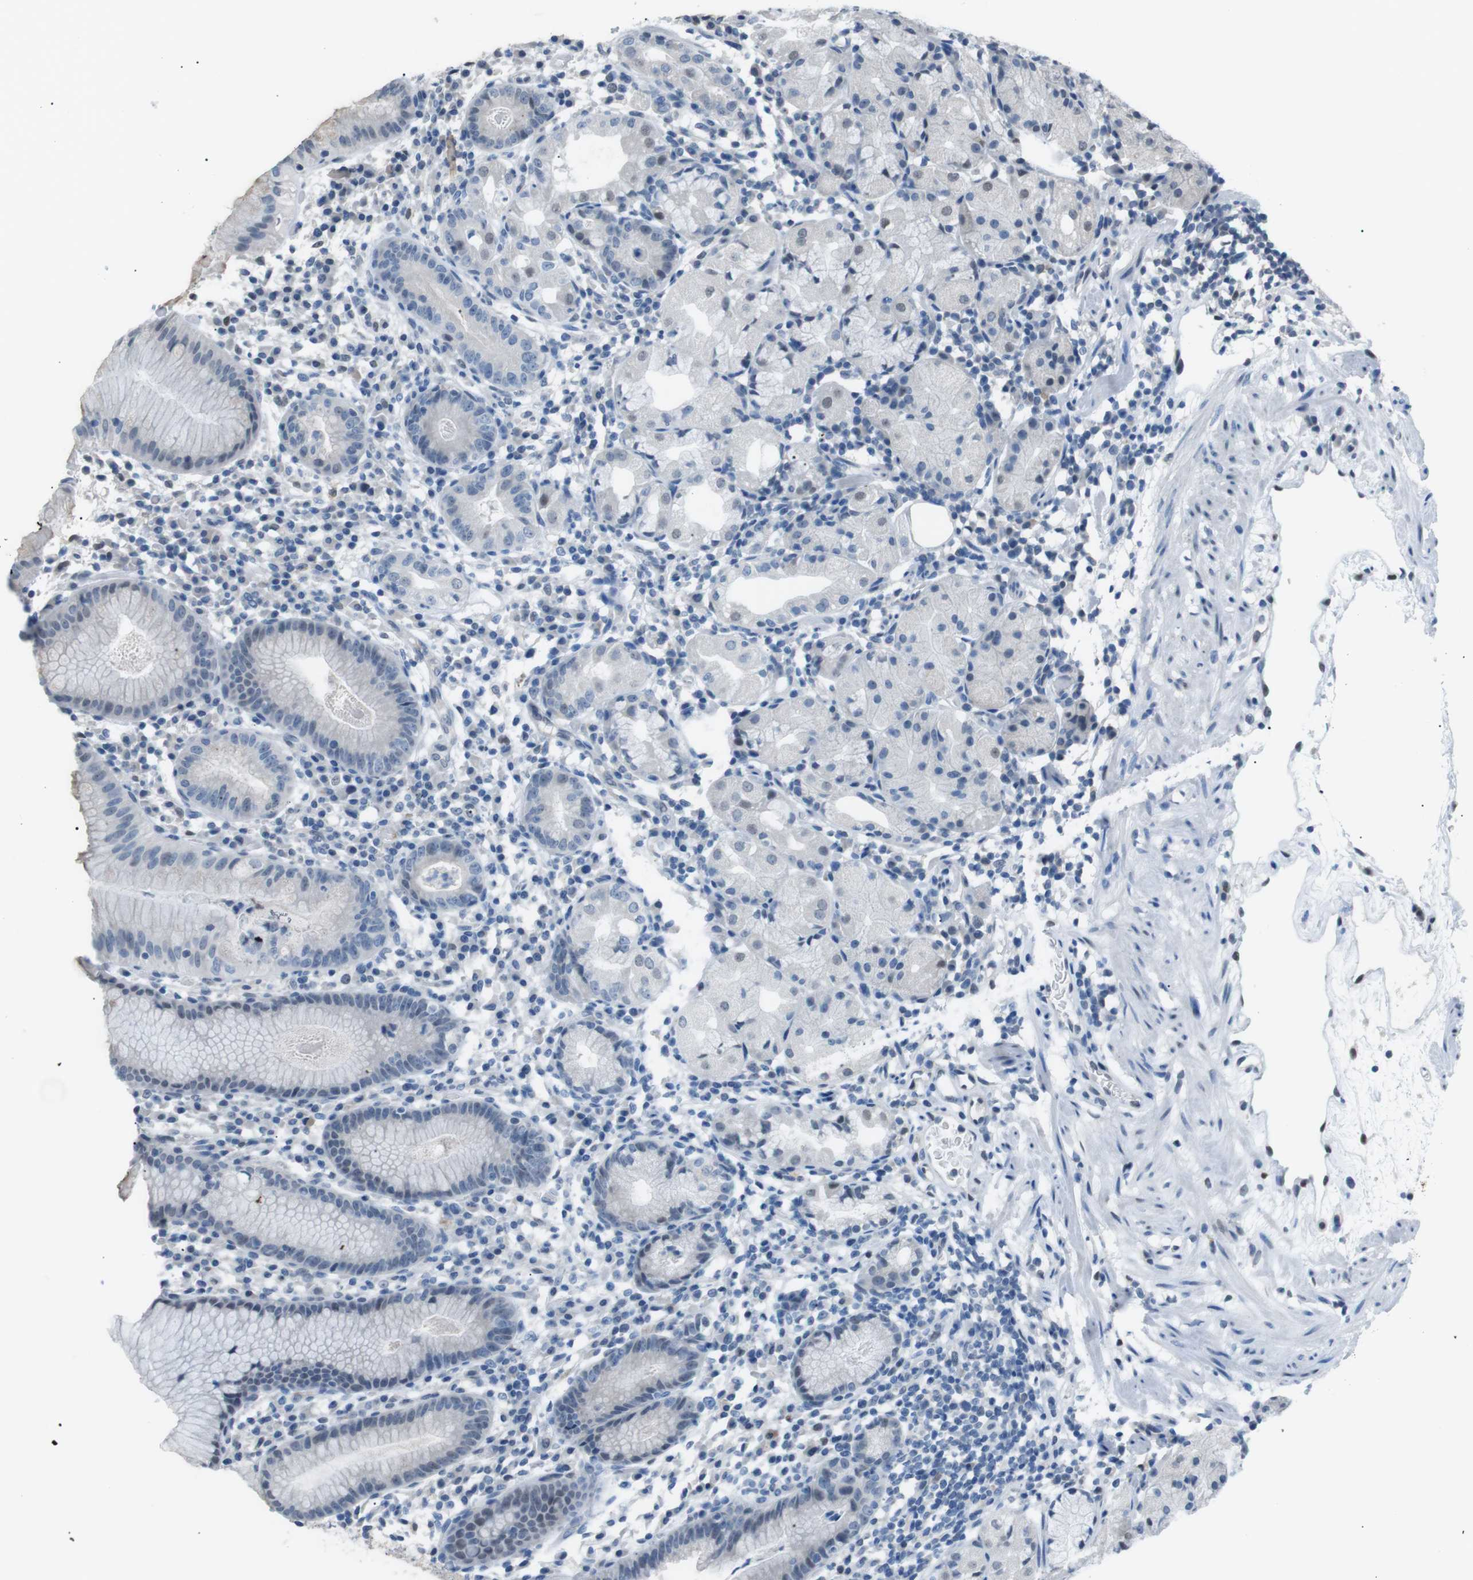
{"staining": {"intensity": "negative", "quantity": "none", "location": "none"}, "tissue": "stomach", "cell_type": "Glandular cells", "image_type": "normal", "snomed": [{"axis": "morphology", "description": "Normal tissue, NOS"}, {"axis": "topography", "description": "Stomach"}, {"axis": "topography", "description": "Stomach, lower"}], "caption": "A histopathology image of human stomach is negative for staining in glandular cells. (DAB immunohistochemistry, high magnification).", "gene": "SRPK2", "patient": {"sex": "female", "age": 75}}